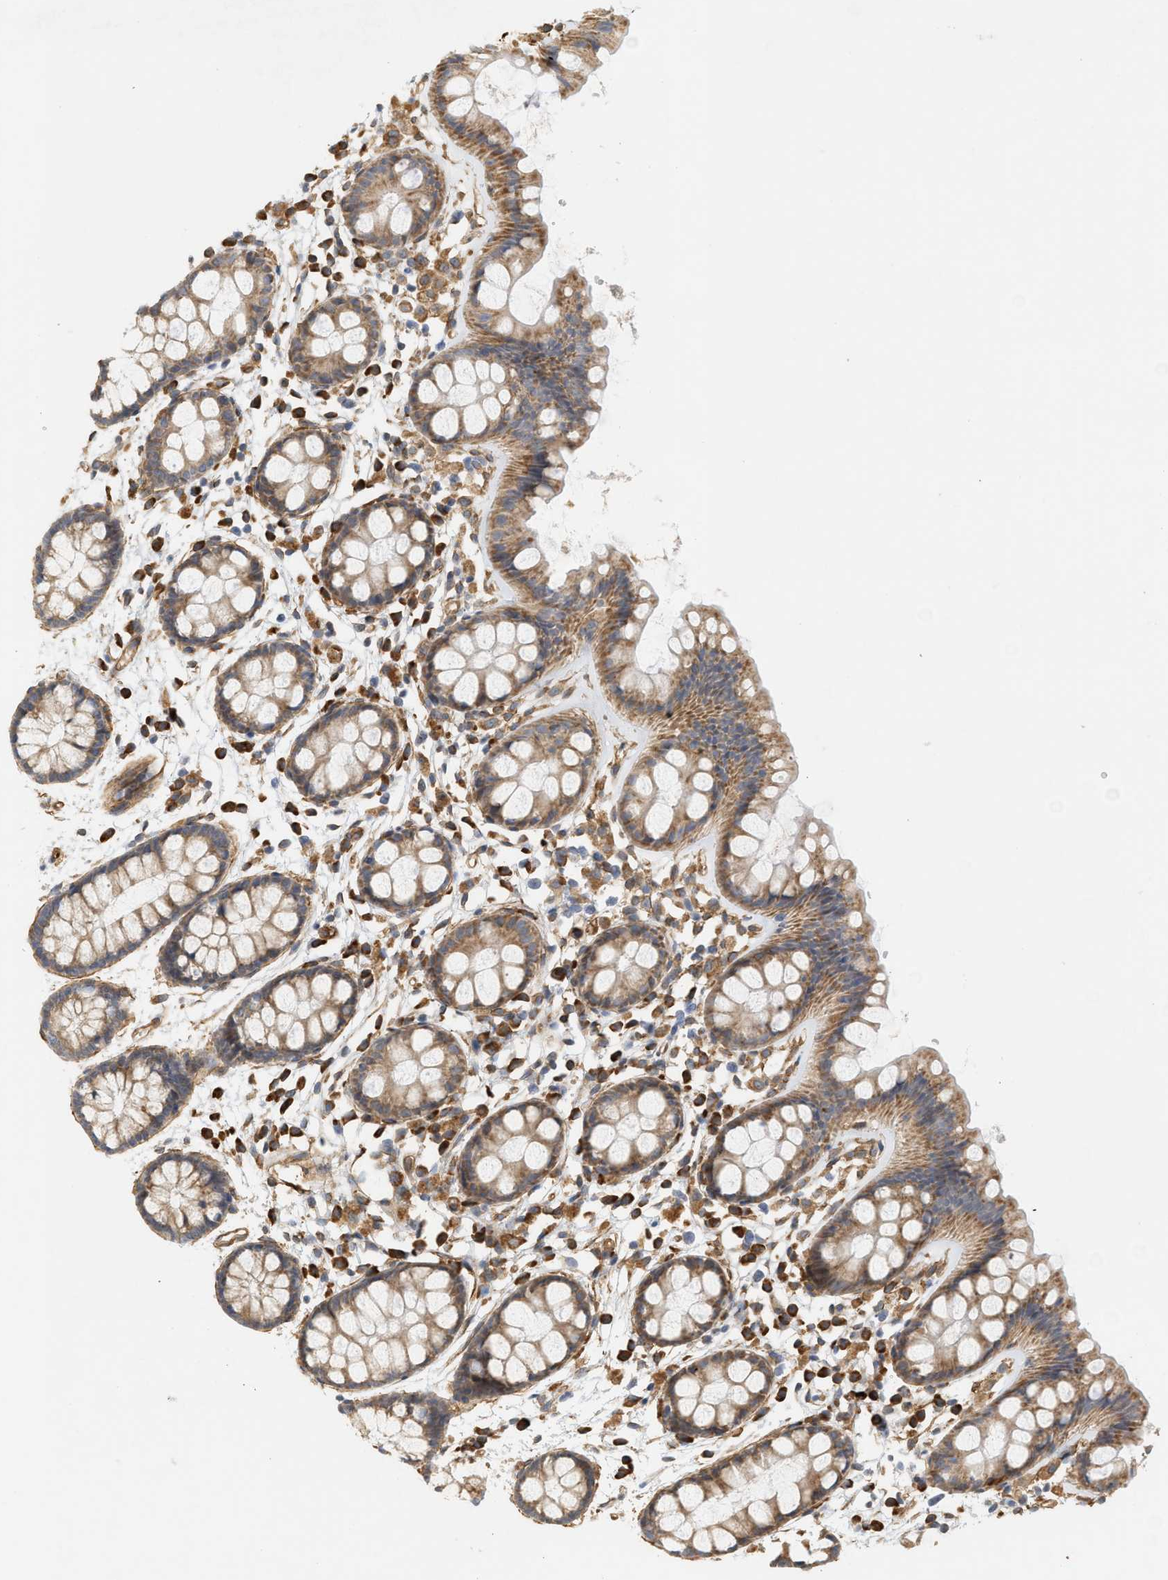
{"staining": {"intensity": "moderate", "quantity": ">75%", "location": "cytoplasmic/membranous"}, "tissue": "rectum", "cell_type": "Glandular cells", "image_type": "normal", "snomed": [{"axis": "morphology", "description": "Normal tissue, NOS"}, {"axis": "topography", "description": "Rectum"}], "caption": "The image demonstrates a brown stain indicating the presence of a protein in the cytoplasmic/membranous of glandular cells in rectum. (brown staining indicates protein expression, while blue staining denotes nuclei).", "gene": "SVOP", "patient": {"sex": "female", "age": 66}}